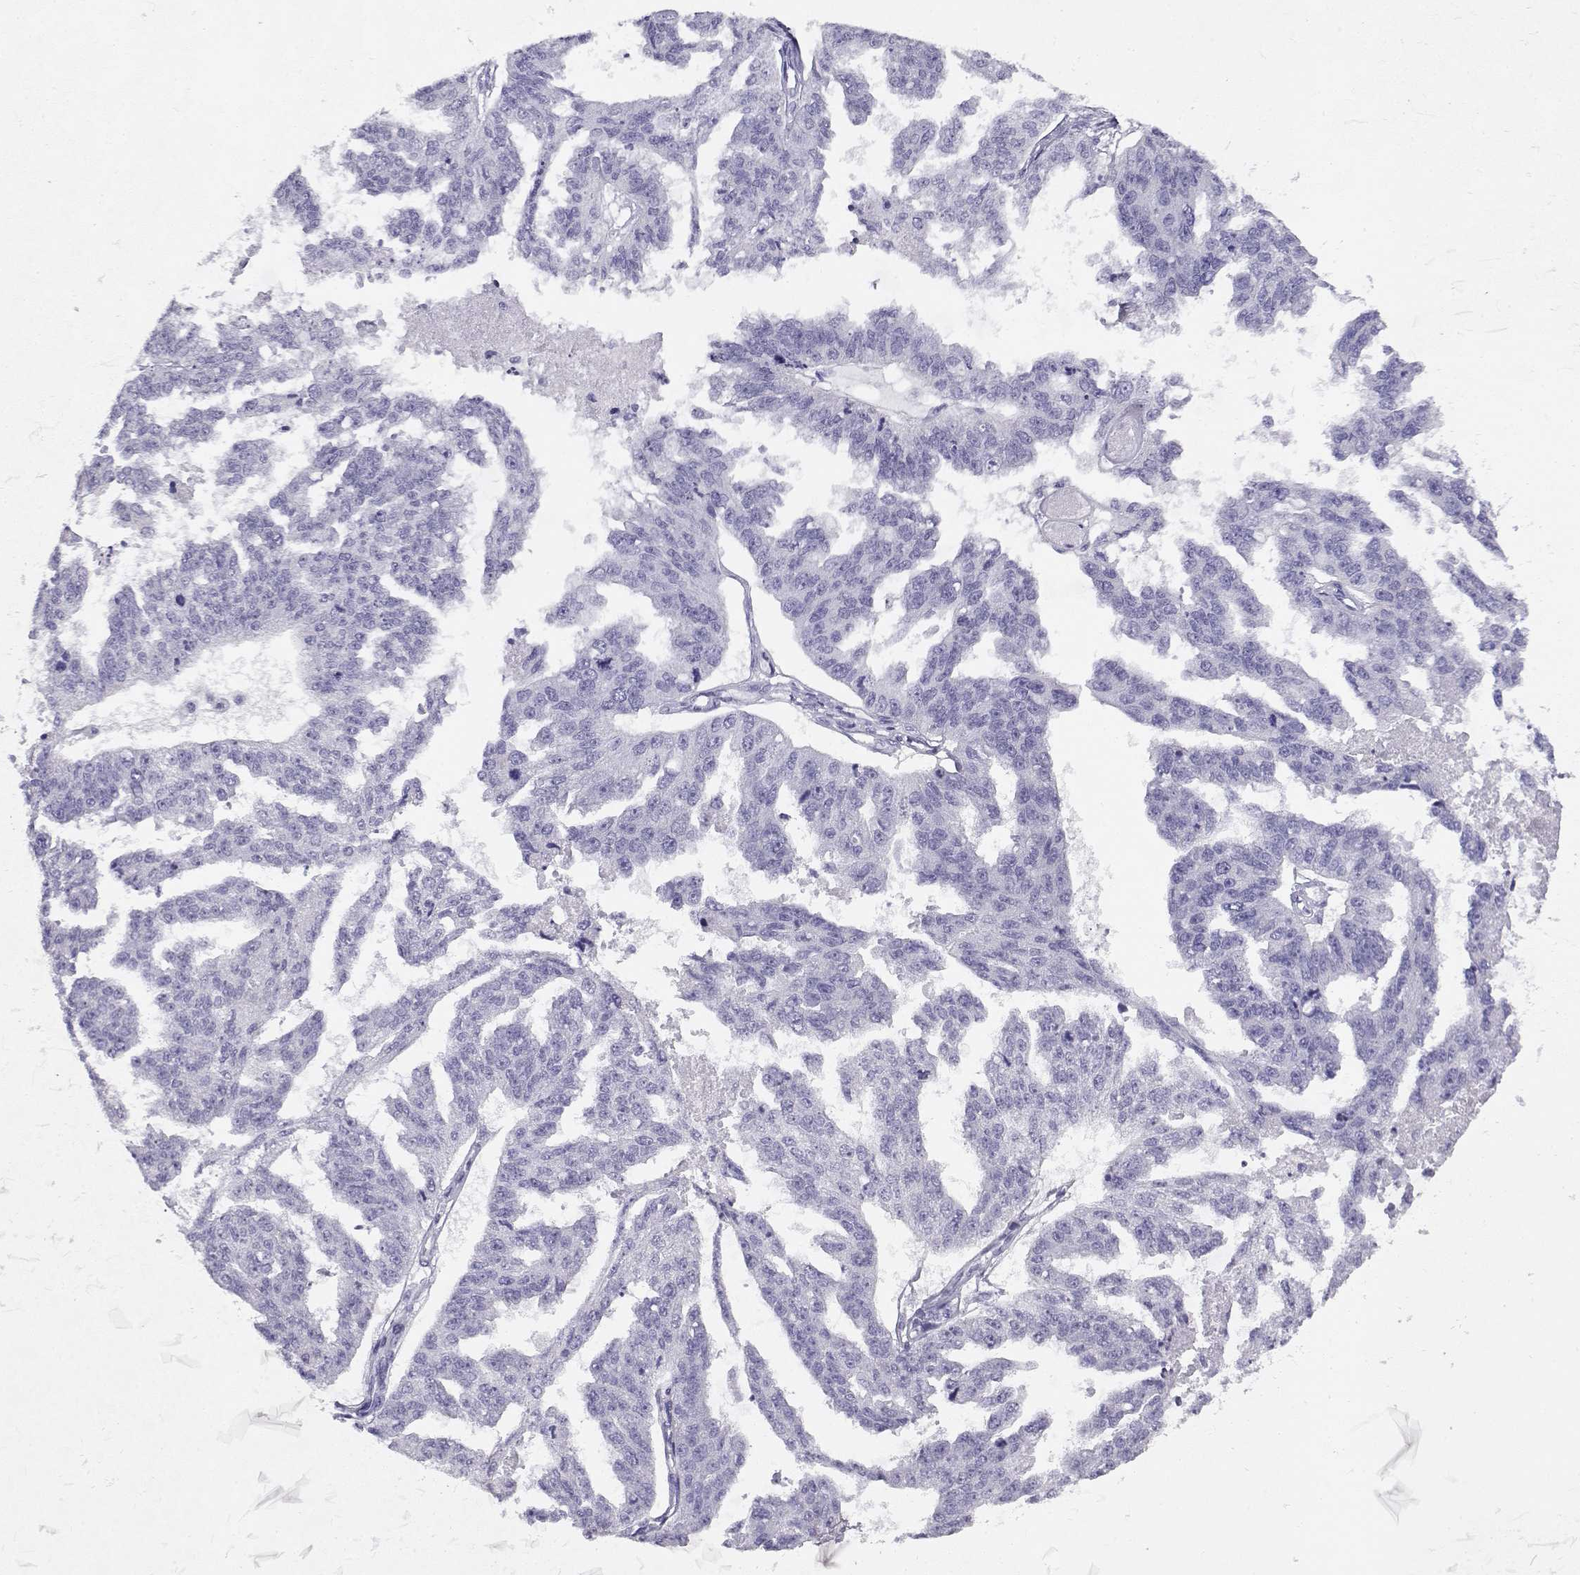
{"staining": {"intensity": "negative", "quantity": "none", "location": "none"}, "tissue": "ovarian cancer", "cell_type": "Tumor cells", "image_type": "cancer", "snomed": [{"axis": "morphology", "description": "Cystadenocarcinoma, serous, NOS"}, {"axis": "topography", "description": "Ovary"}], "caption": "The histopathology image displays no staining of tumor cells in serous cystadenocarcinoma (ovarian).", "gene": "CABS1", "patient": {"sex": "female", "age": 58}}